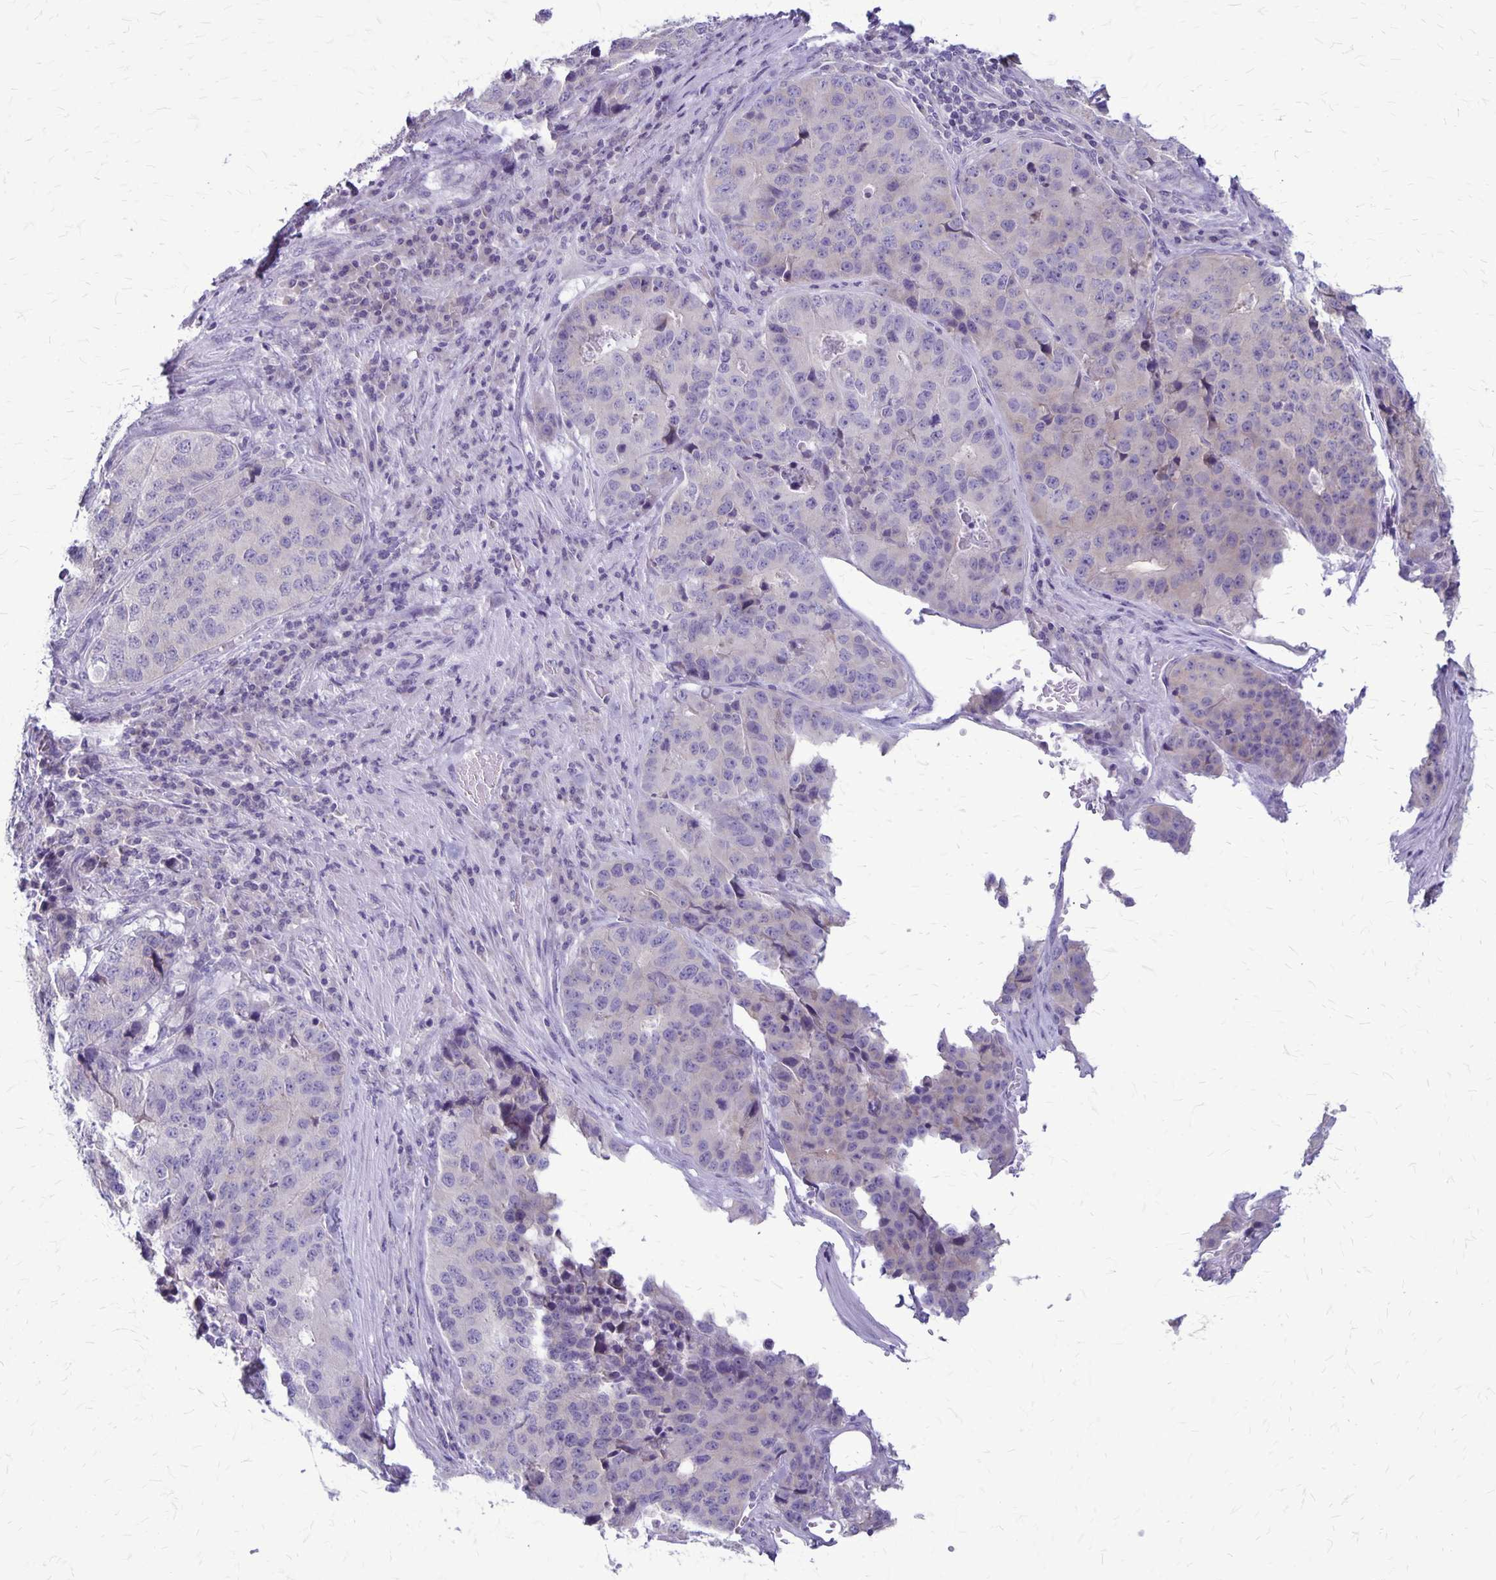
{"staining": {"intensity": "negative", "quantity": "none", "location": "none"}, "tissue": "stomach cancer", "cell_type": "Tumor cells", "image_type": "cancer", "snomed": [{"axis": "morphology", "description": "Adenocarcinoma, NOS"}, {"axis": "topography", "description": "Stomach"}], "caption": "Immunohistochemistry histopathology image of stomach cancer stained for a protein (brown), which shows no positivity in tumor cells.", "gene": "PLXNB3", "patient": {"sex": "male", "age": 71}}